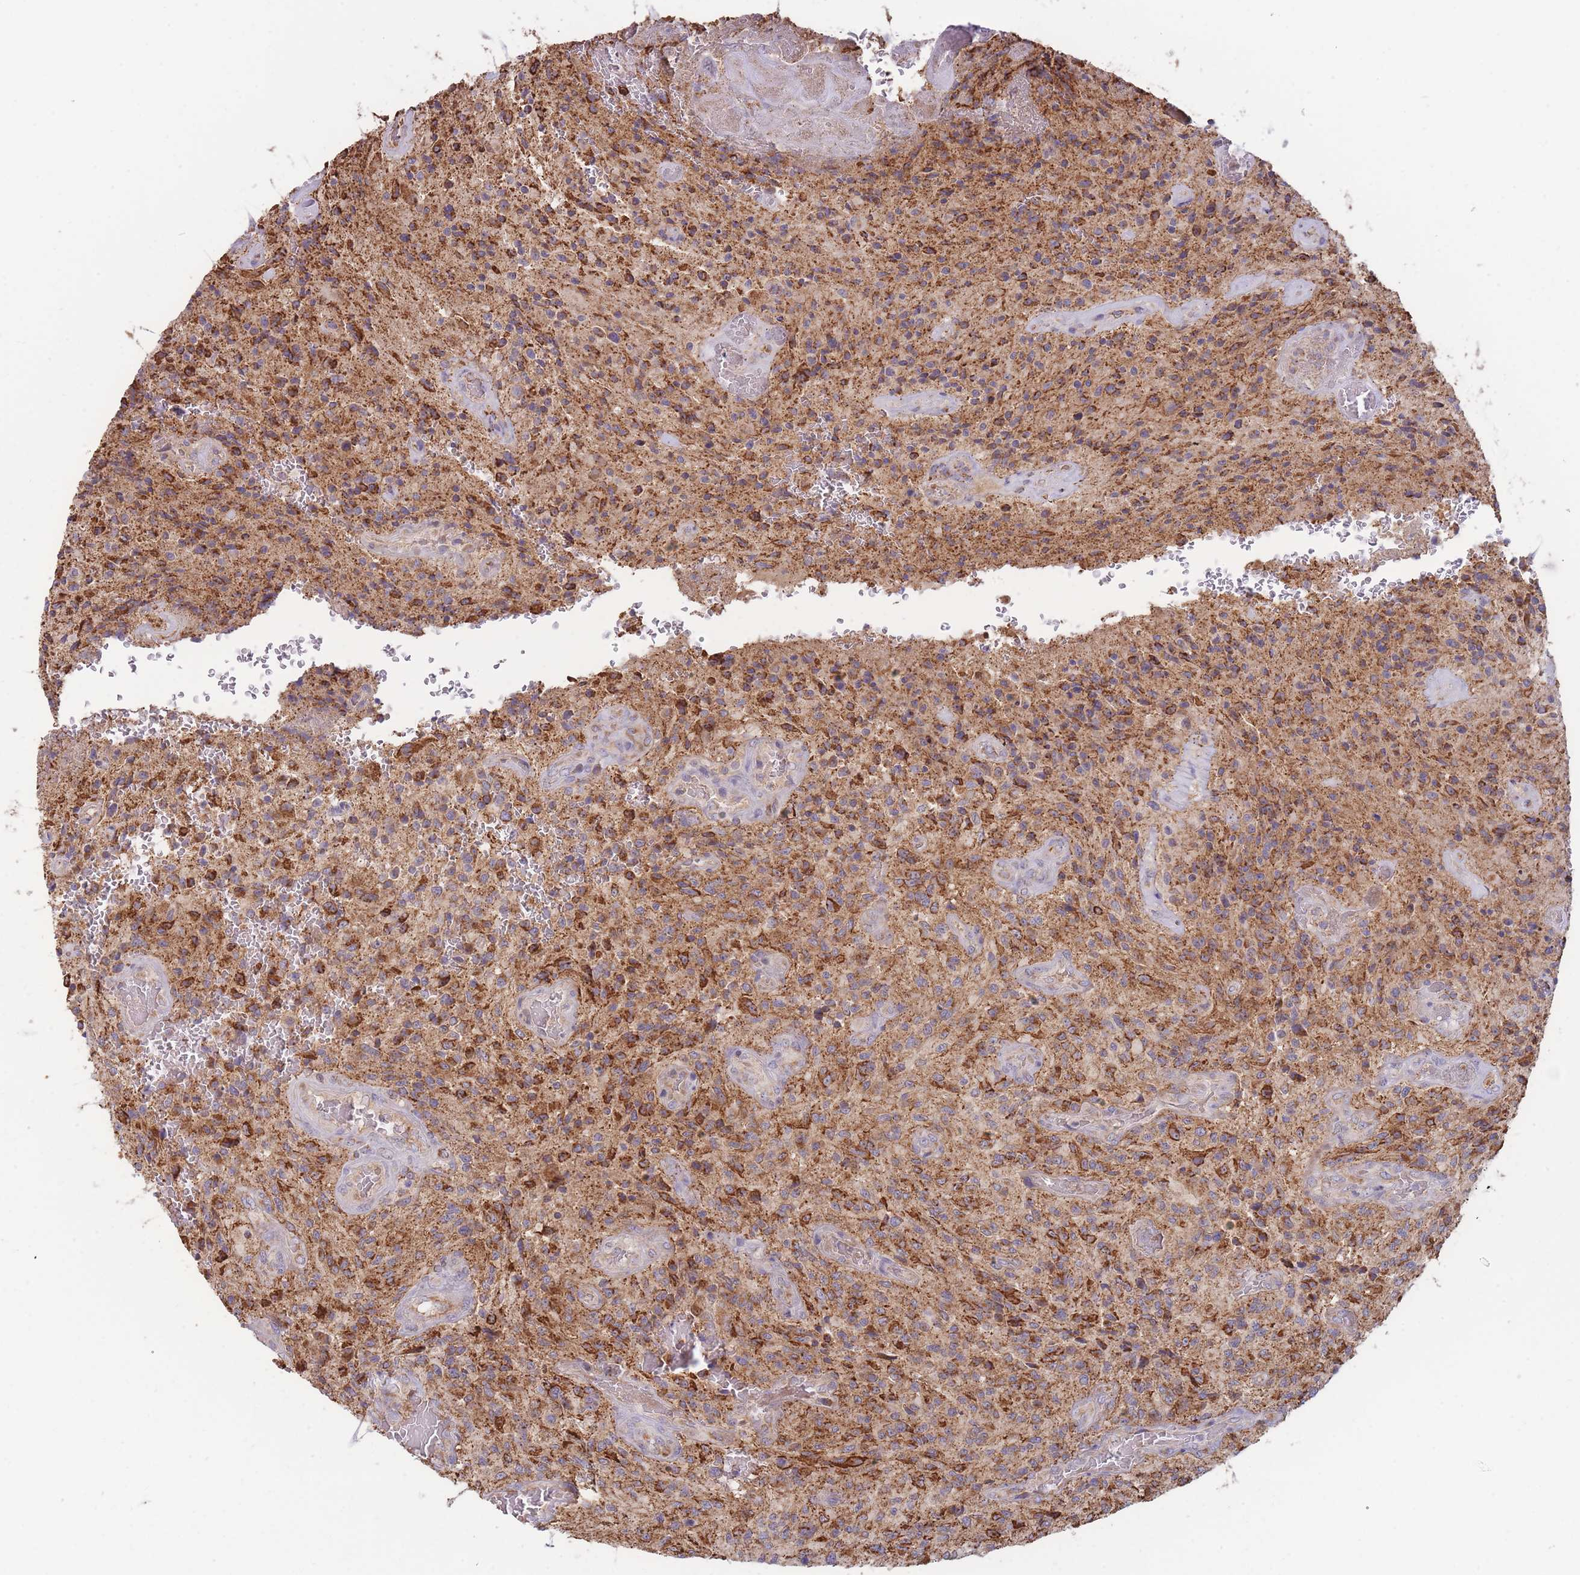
{"staining": {"intensity": "strong", "quantity": "25%-75%", "location": "cytoplasmic/membranous"}, "tissue": "glioma", "cell_type": "Tumor cells", "image_type": "cancer", "snomed": [{"axis": "morphology", "description": "Normal tissue, NOS"}, {"axis": "morphology", "description": "Glioma, malignant, High grade"}, {"axis": "topography", "description": "Cerebral cortex"}], "caption": "Immunohistochemical staining of human glioma reveals high levels of strong cytoplasmic/membranous staining in about 25%-75% of tumor cells.", "gene": "MRPL17", "patient": {"sex": "male", "age": 56}}